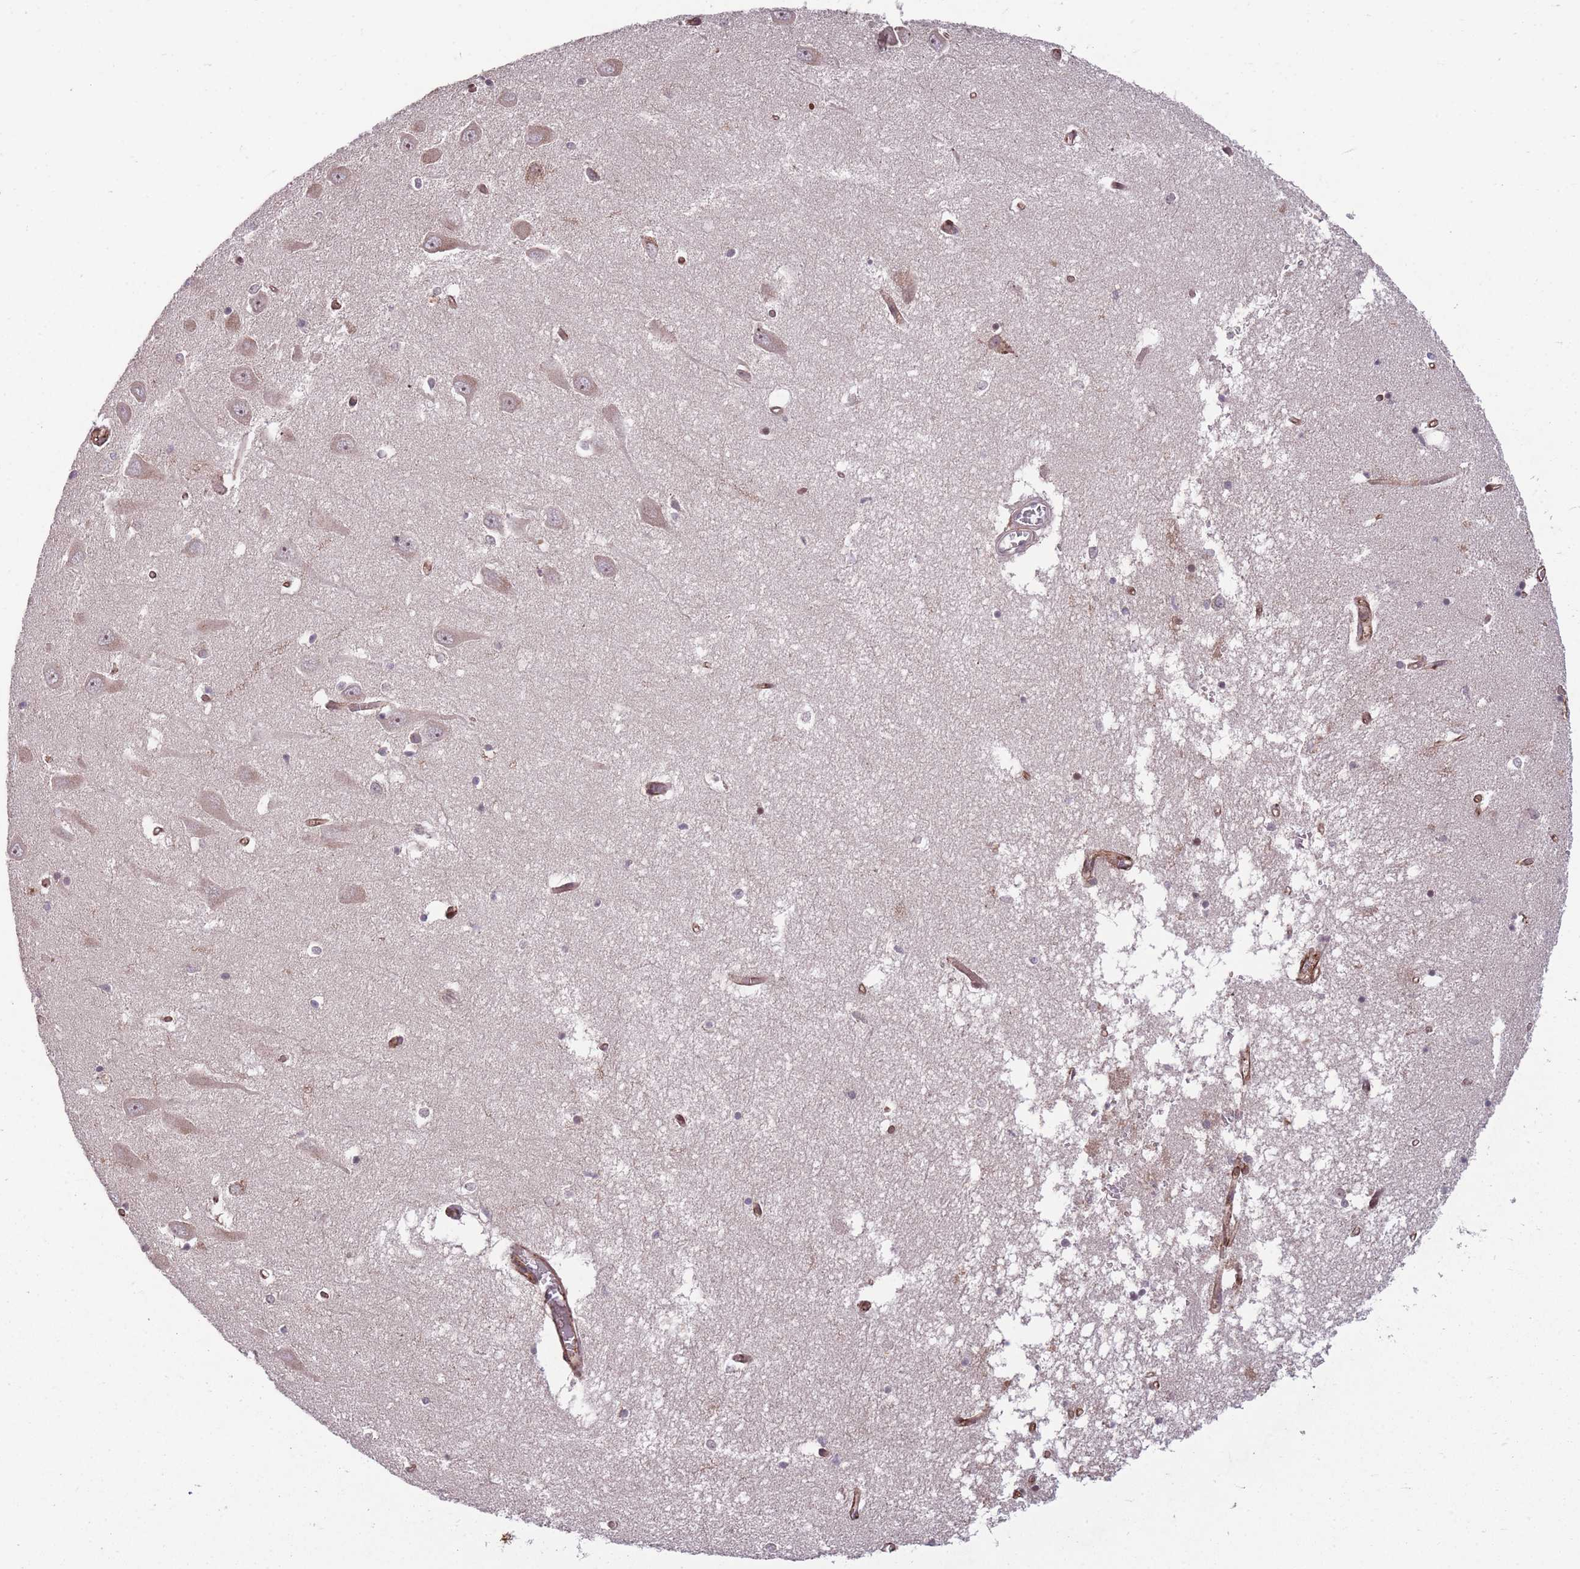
{"staining": {"intensity": "weak", "quantity": "<25%", "location": "nuclear"}, "tissue": "hippocampus", "cell_type": "Glial cells", "image_type": "normal", "snomed": [{"axis": "morphology", "description": "Normal tissue, NOS"}, {"axis": "topography", "description": "Hippocampus"}], "caption": "Immunohistochemical staining of benign human hippocampus reveals no significant positivity in glial cells.", "gene": "GGT5", "patient": {"sex": "male", "age": 70}}